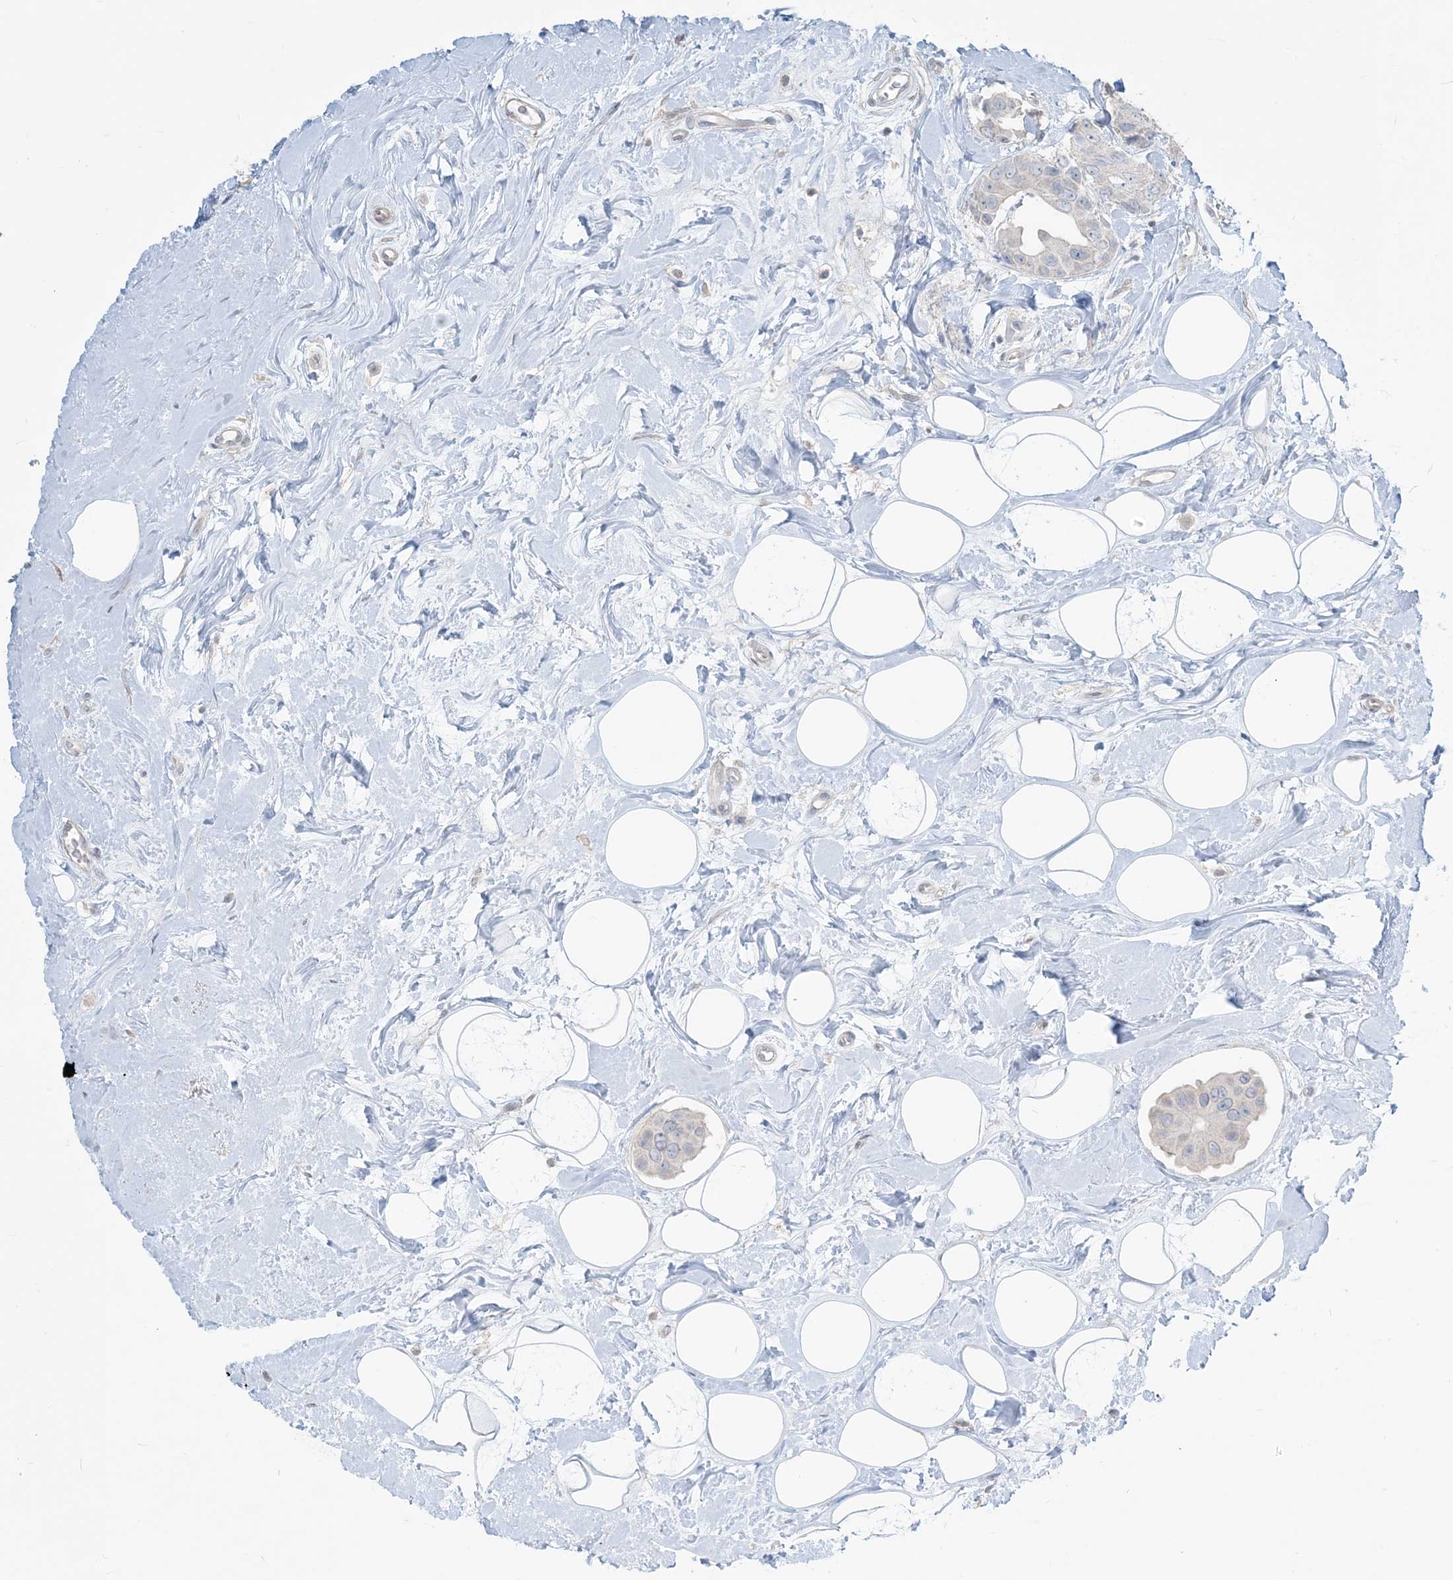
{"staining": {"intensity": "negative", "quantity": "none", "location": "none"}, "tissue": "breast cancer", "cell_type": "Tumor cells", "image_type": "cancer", "snomed": [{"axis": "morphology", "description": "Normal tissue, NOS"}, {"axis": "morphology", "description": "Duct carcinoma"}, {"axis": "topography", "description": "Breast"}], "caption": "High power microscopy image of an immunohistochemistry (IHC) image of breast invasive ductal carcinoma, revealing no significant positivity in tumor cells. The staining is performed using DAB (3,3'-diaminobenzidine) brown chromogen with nuclei counter-stained in using hematoxylin.", "gene": "NPHS2", "patient": {"sex": "female", "age": 39}}